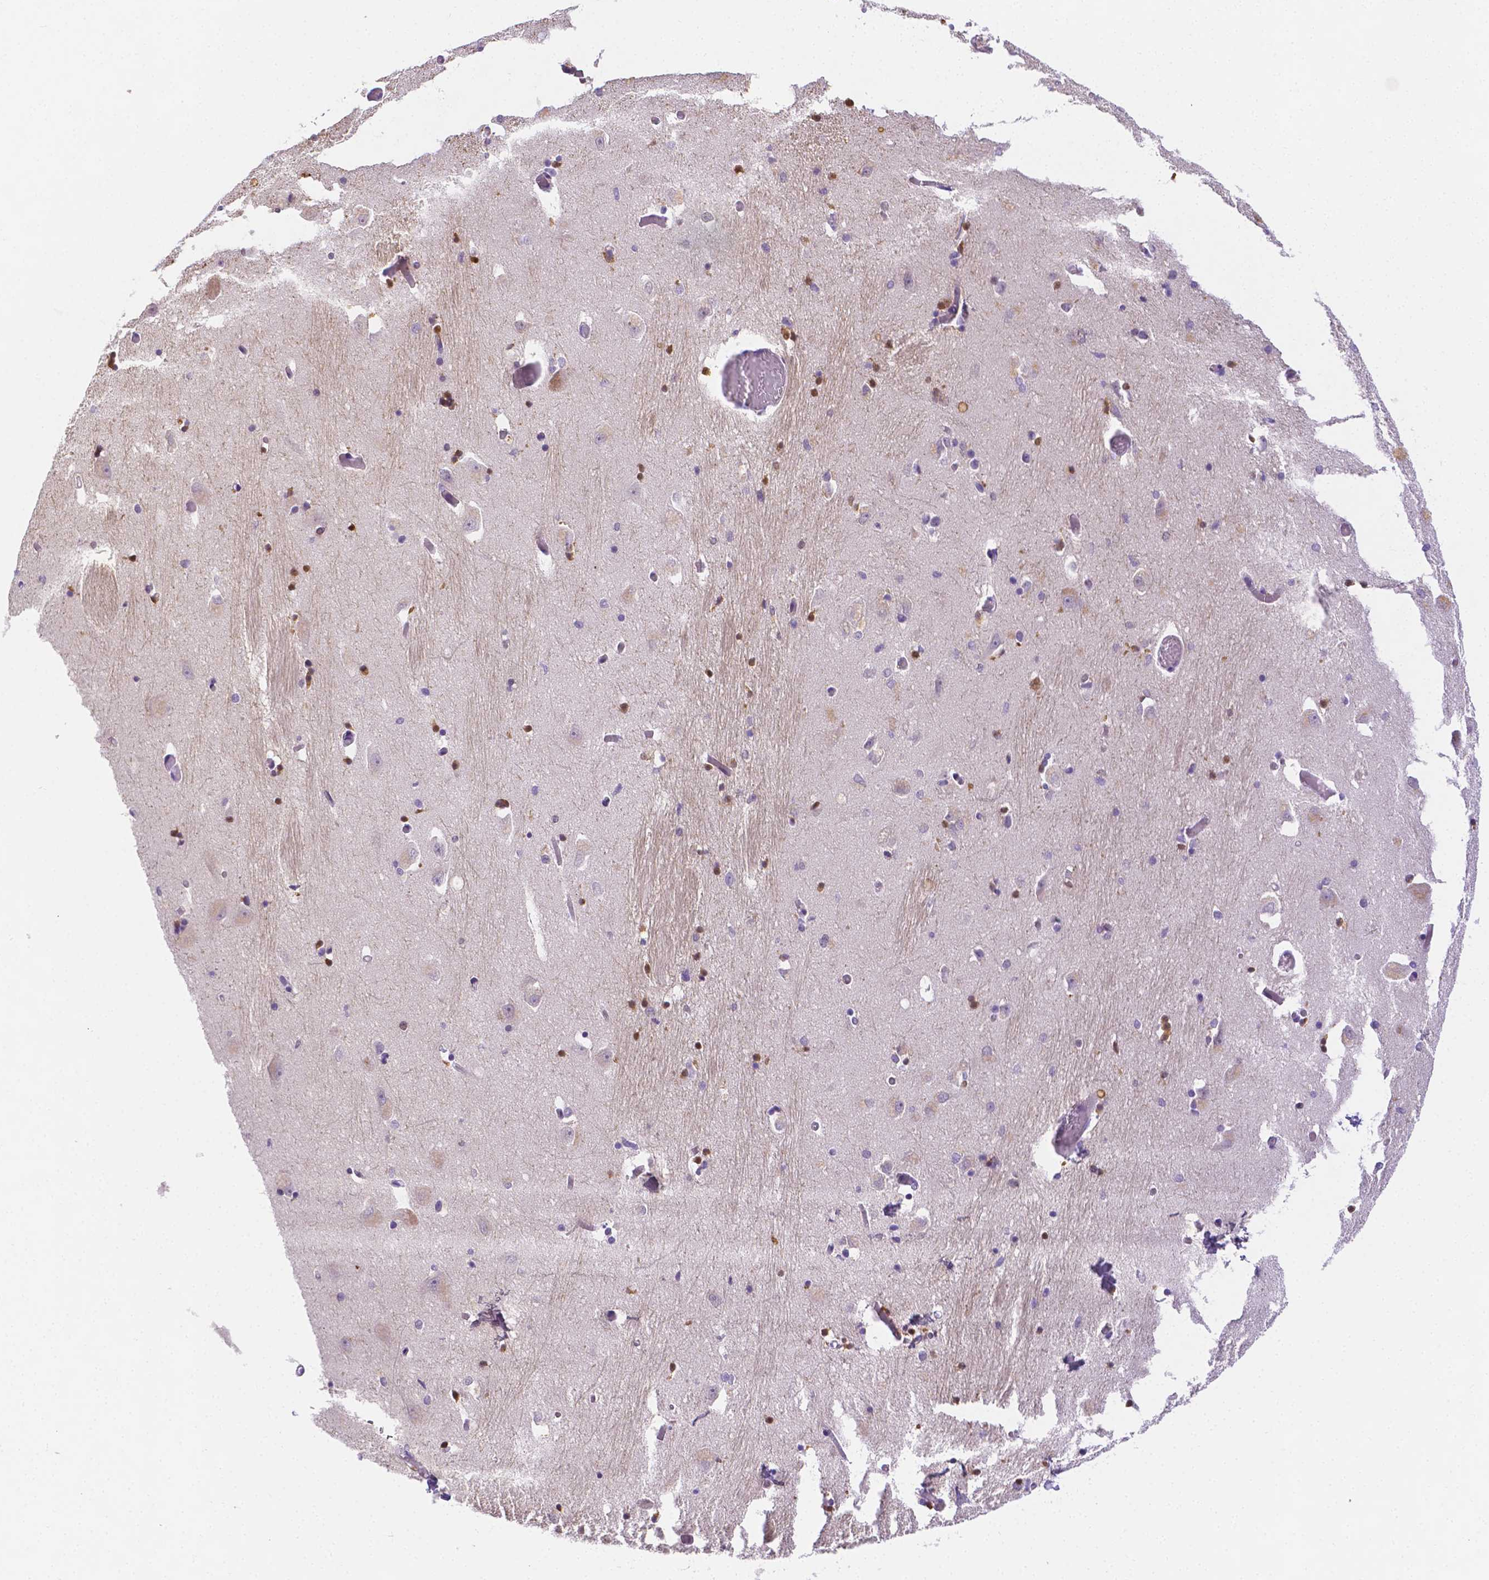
{"staining": {"intensity": "moderate", "quantity": "<25%", "location": "cytoplasmic/membranous,nuclear"}, "tissue": "caudate", "cell_type": "Glial cells", "image_type": "normal", "snomed": [{"axis": "morphology", "description": "Normal tissue, NOS"}, {"axis": "topography", "description": "Lateral ventricle wall"}, {"axis": "topography", "description": "Hippocampus"}], "caption": "Protein staining demonstrates moderate cytoplasmic/membranous,nuclear staining in about <25% of glial cells in unremarkable caudate. (DAB = brown stain, brightfield microscopy at high magnification).", "gene": "NXPH2", "patient": {"sex": "female", "age": 63}}